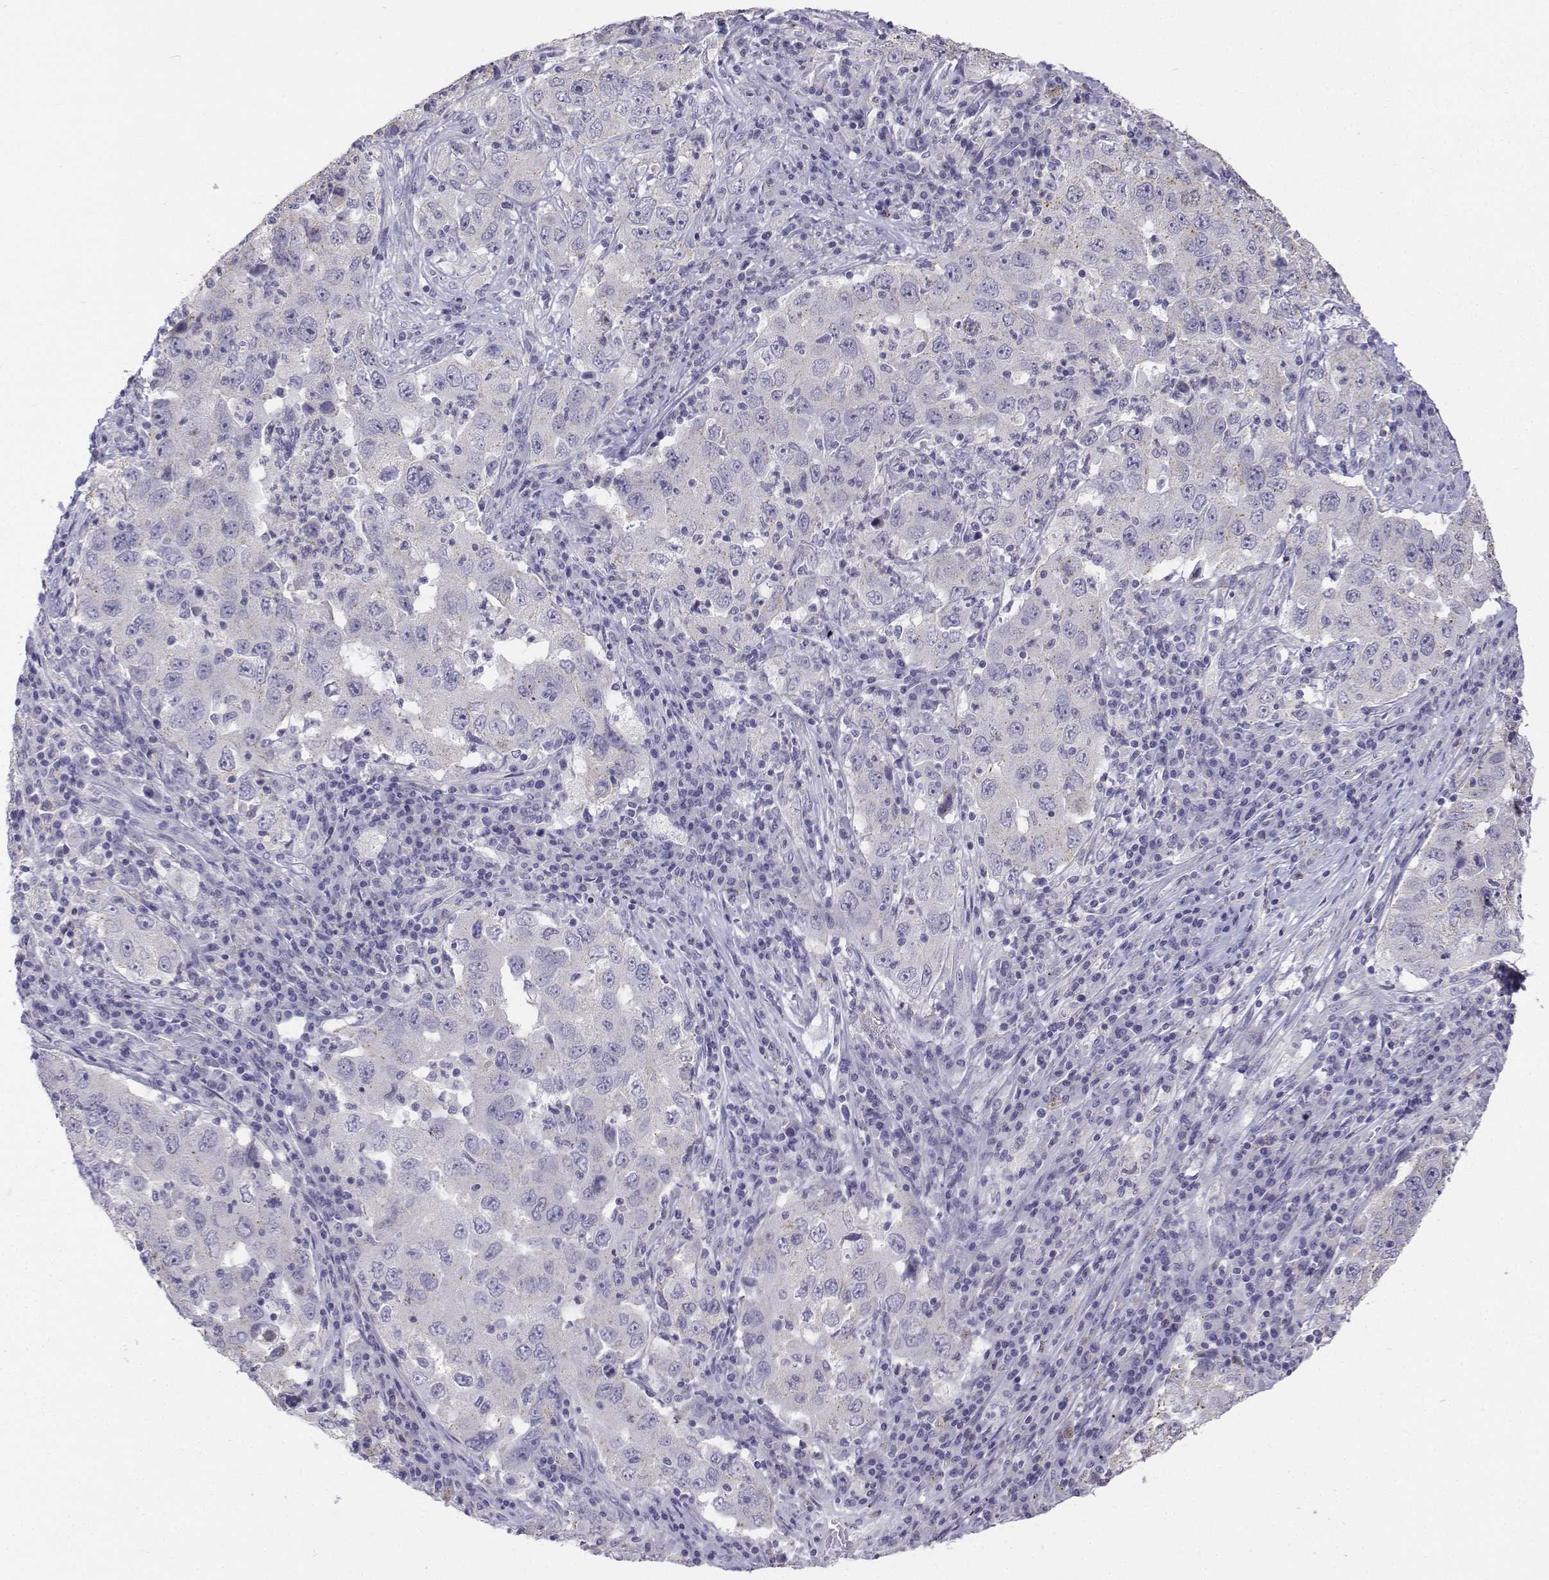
{"staining": {"intensity": "negative", "quantity": "none", "location": "none"}, "tissue": "lung cancer", "cell_type": "Tumor cells", "image_type": "cancer", "snomed": [{"axis": "morphology", "description": "Adenocarcinoma, NOS"}, {"axis": "topography", "description": "Lung"}], "caption": "IHC of lung cancer reveals no expression in tumor cells. (DAB immunohistochemistry with hematoxylin counter stain).", "gene": "LGSN", "patient": {"sex": "male", "age": 73}}